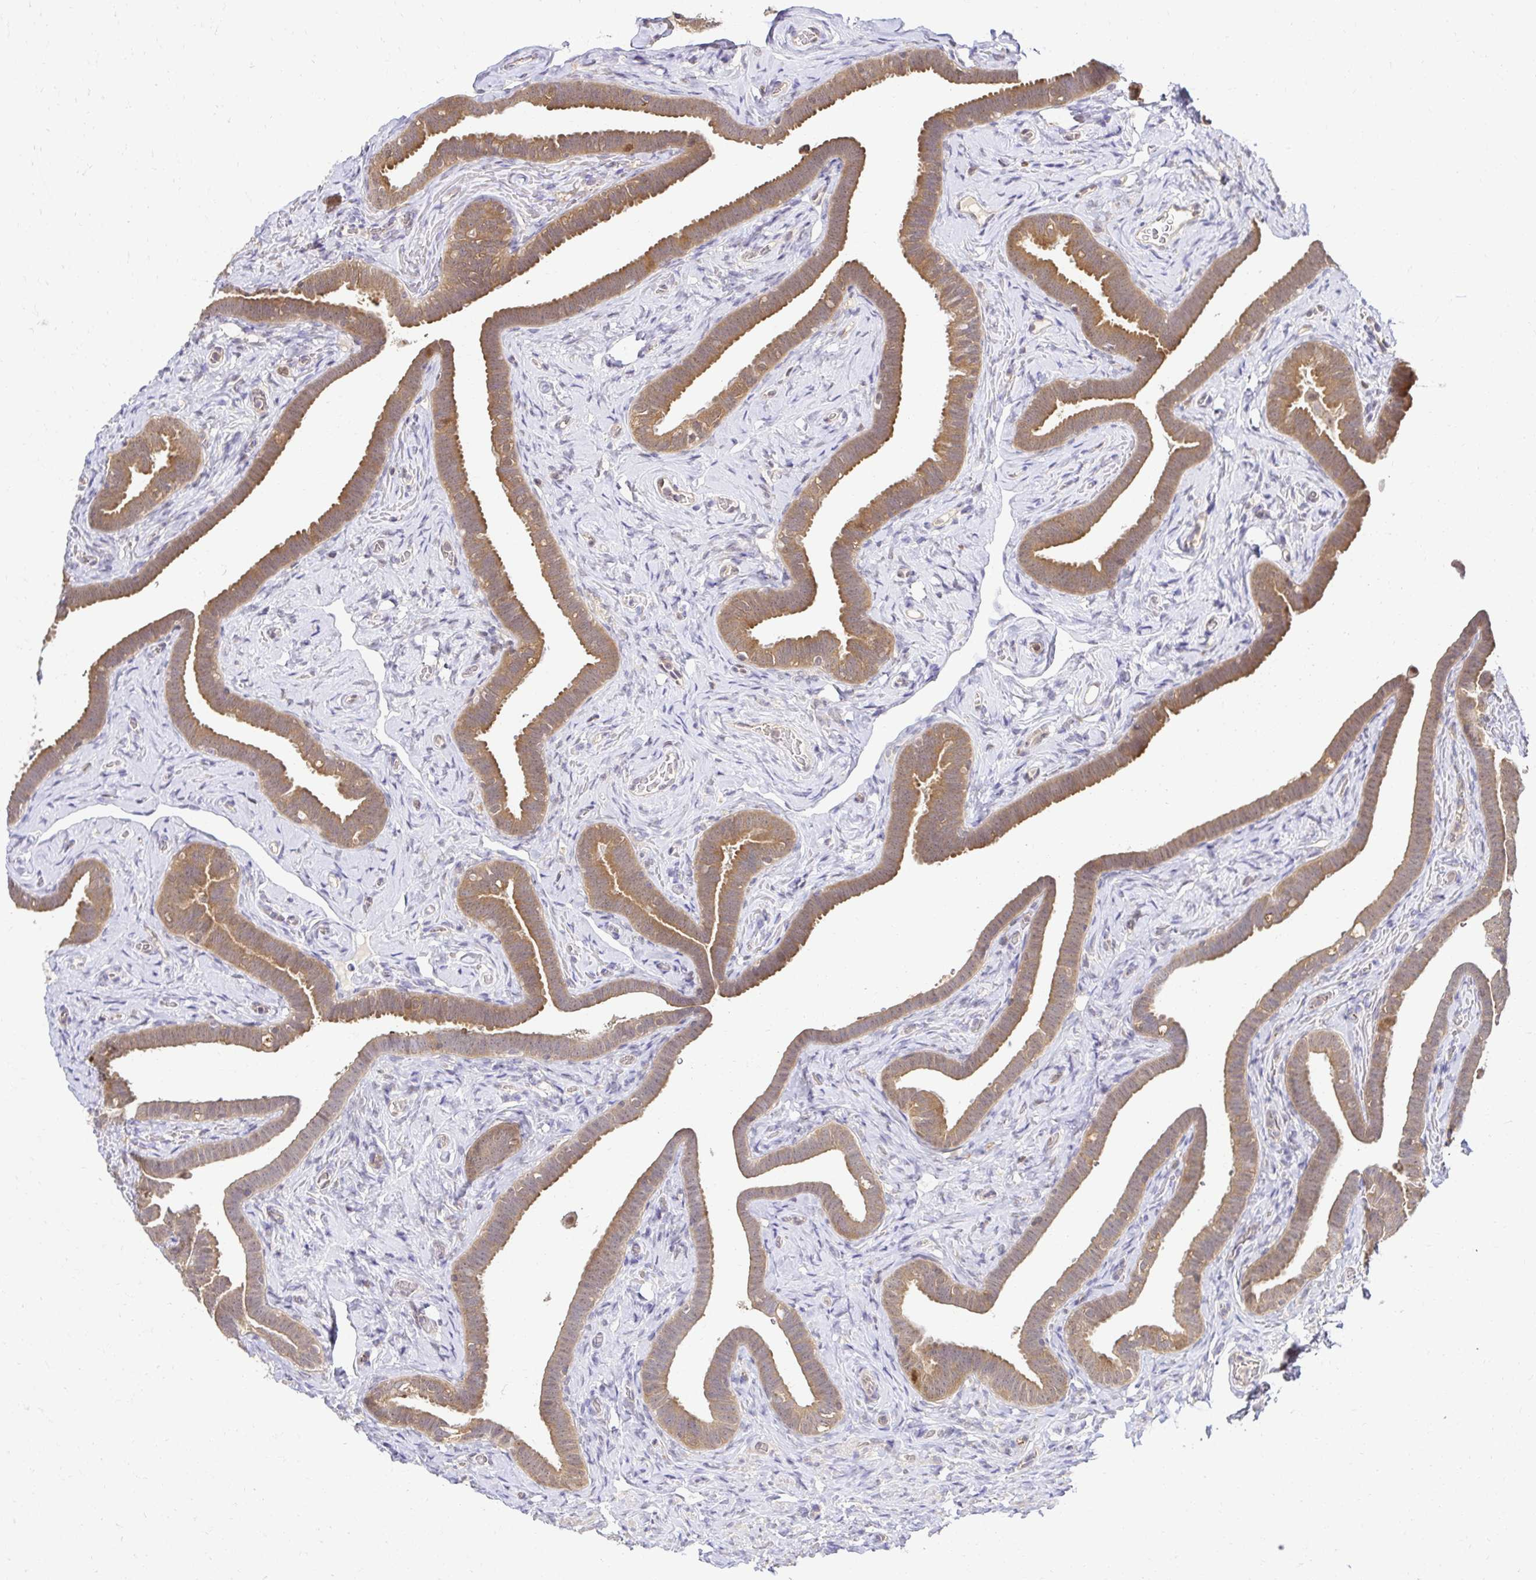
{"staining": {"intensity": "moderate", "quantity": ">75%", "location": "cytoplasmic/membranous,nuclear"}, "tissue": "fallopian tube", "cell_type": "Glandular cells", "image_type": "normal", "snomed": [{"axis": "morphology", "description": "Normal tissue, NOS"}, {"axis": "topography", "description": "Fallopian tube"}], "caption": "Moderate cytoplasmic/membranous,nuclear protein expression is present in approximately >75% of glandular cells in fallopian tube. Using DAB (brown) and hematoxylin (blue) stains, captured at high magnification using brightfield microscopy.", "gene": "PSMA4", "patient": {"sex": "female", "age": 69}}